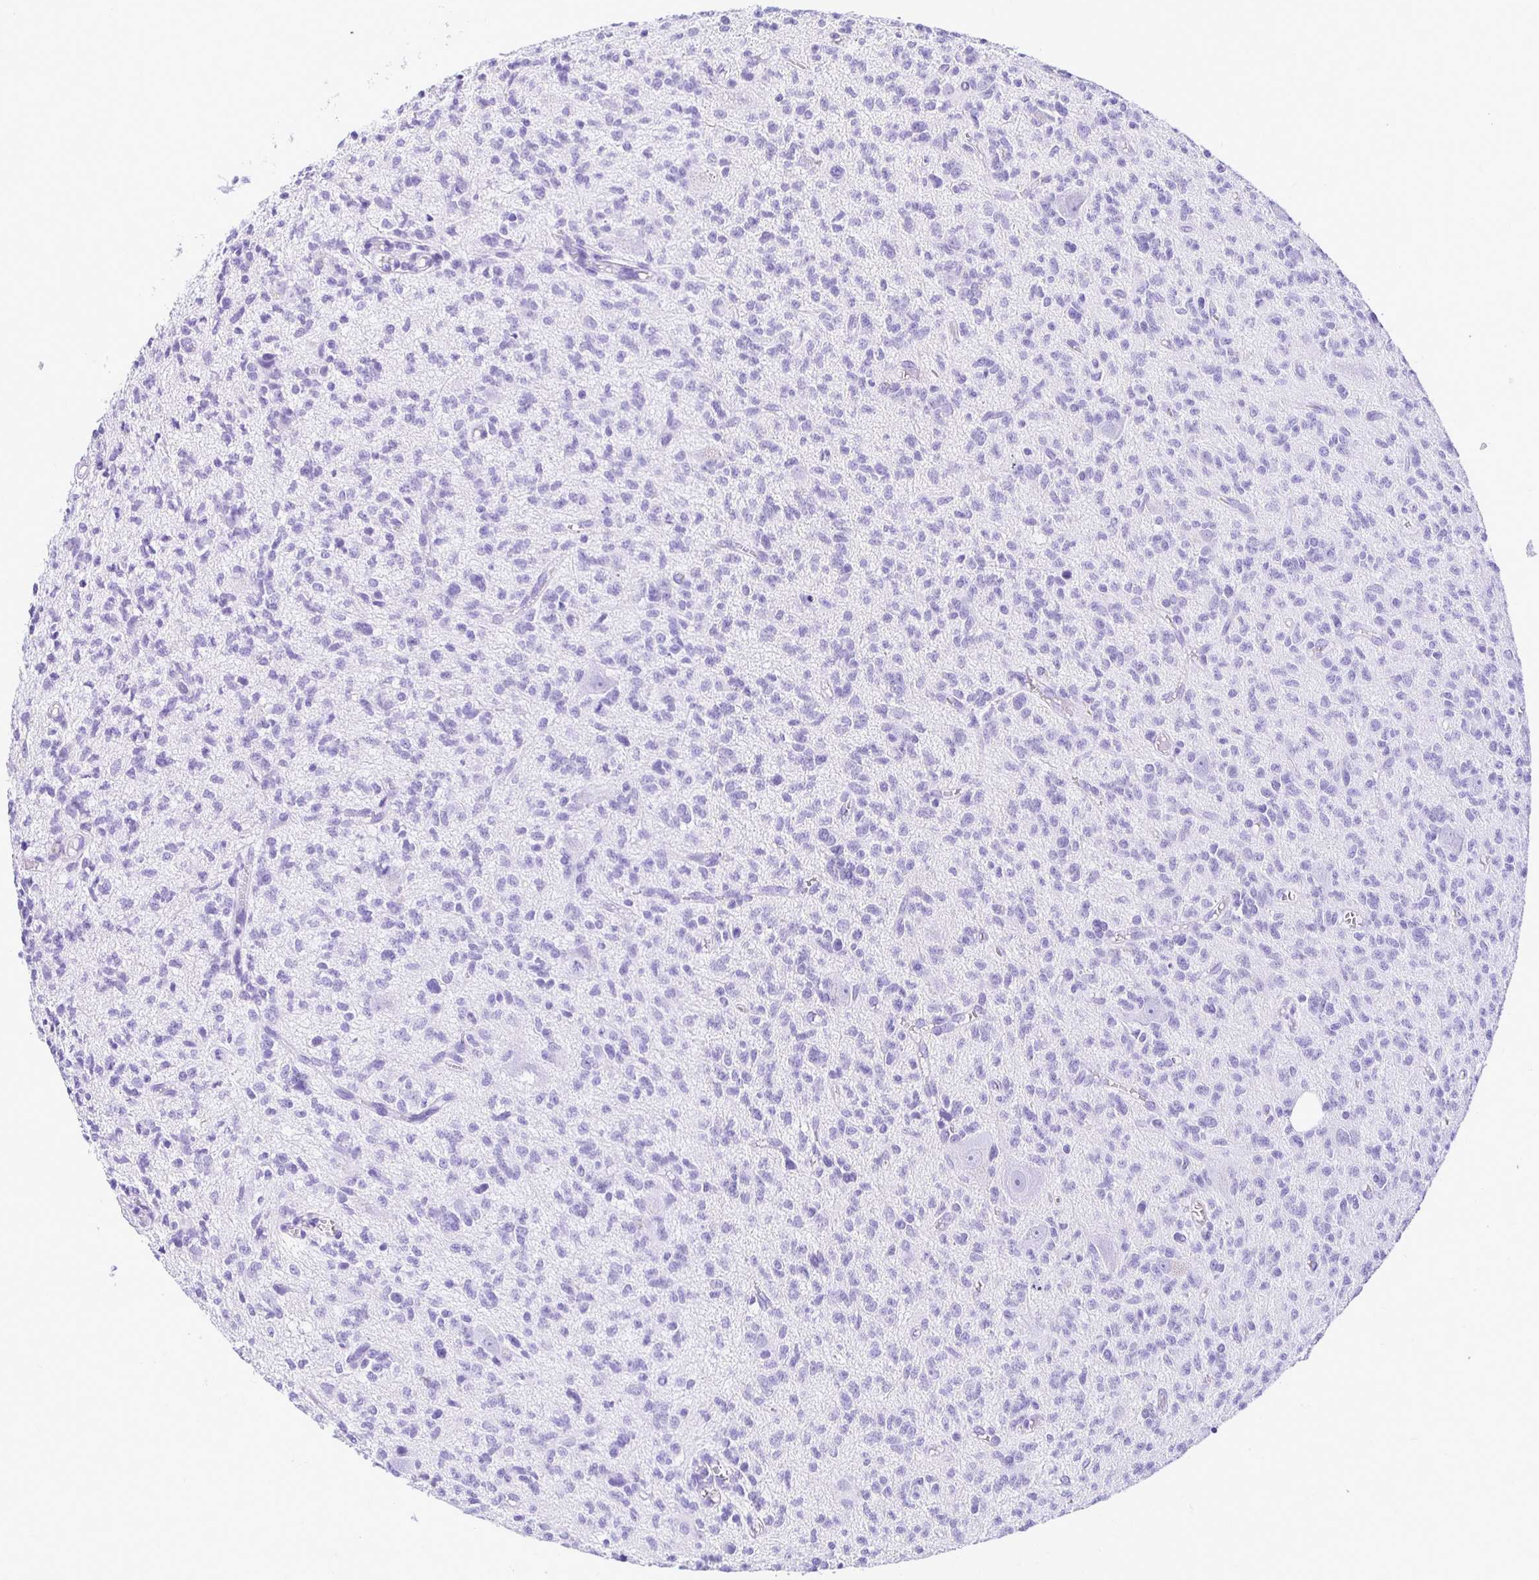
{"staining": {"intensity": "negative", "quantity": "none", "location": "none"}, "tissue": "glioma", "cell_type": "Tumor cells", "image_type": "cancer", "snomed": [{"axis": "morphology", "description": "Glioma, malignant, Low grade"}, {"axis": "topography", "description": "Brain"}], "caption": "An image of low-grade glioma (malignant) stained for a protein shows no brown staining in tumor cells.", "gene": "TAF1D", "patient": {"sex": "male", "age": 64}}